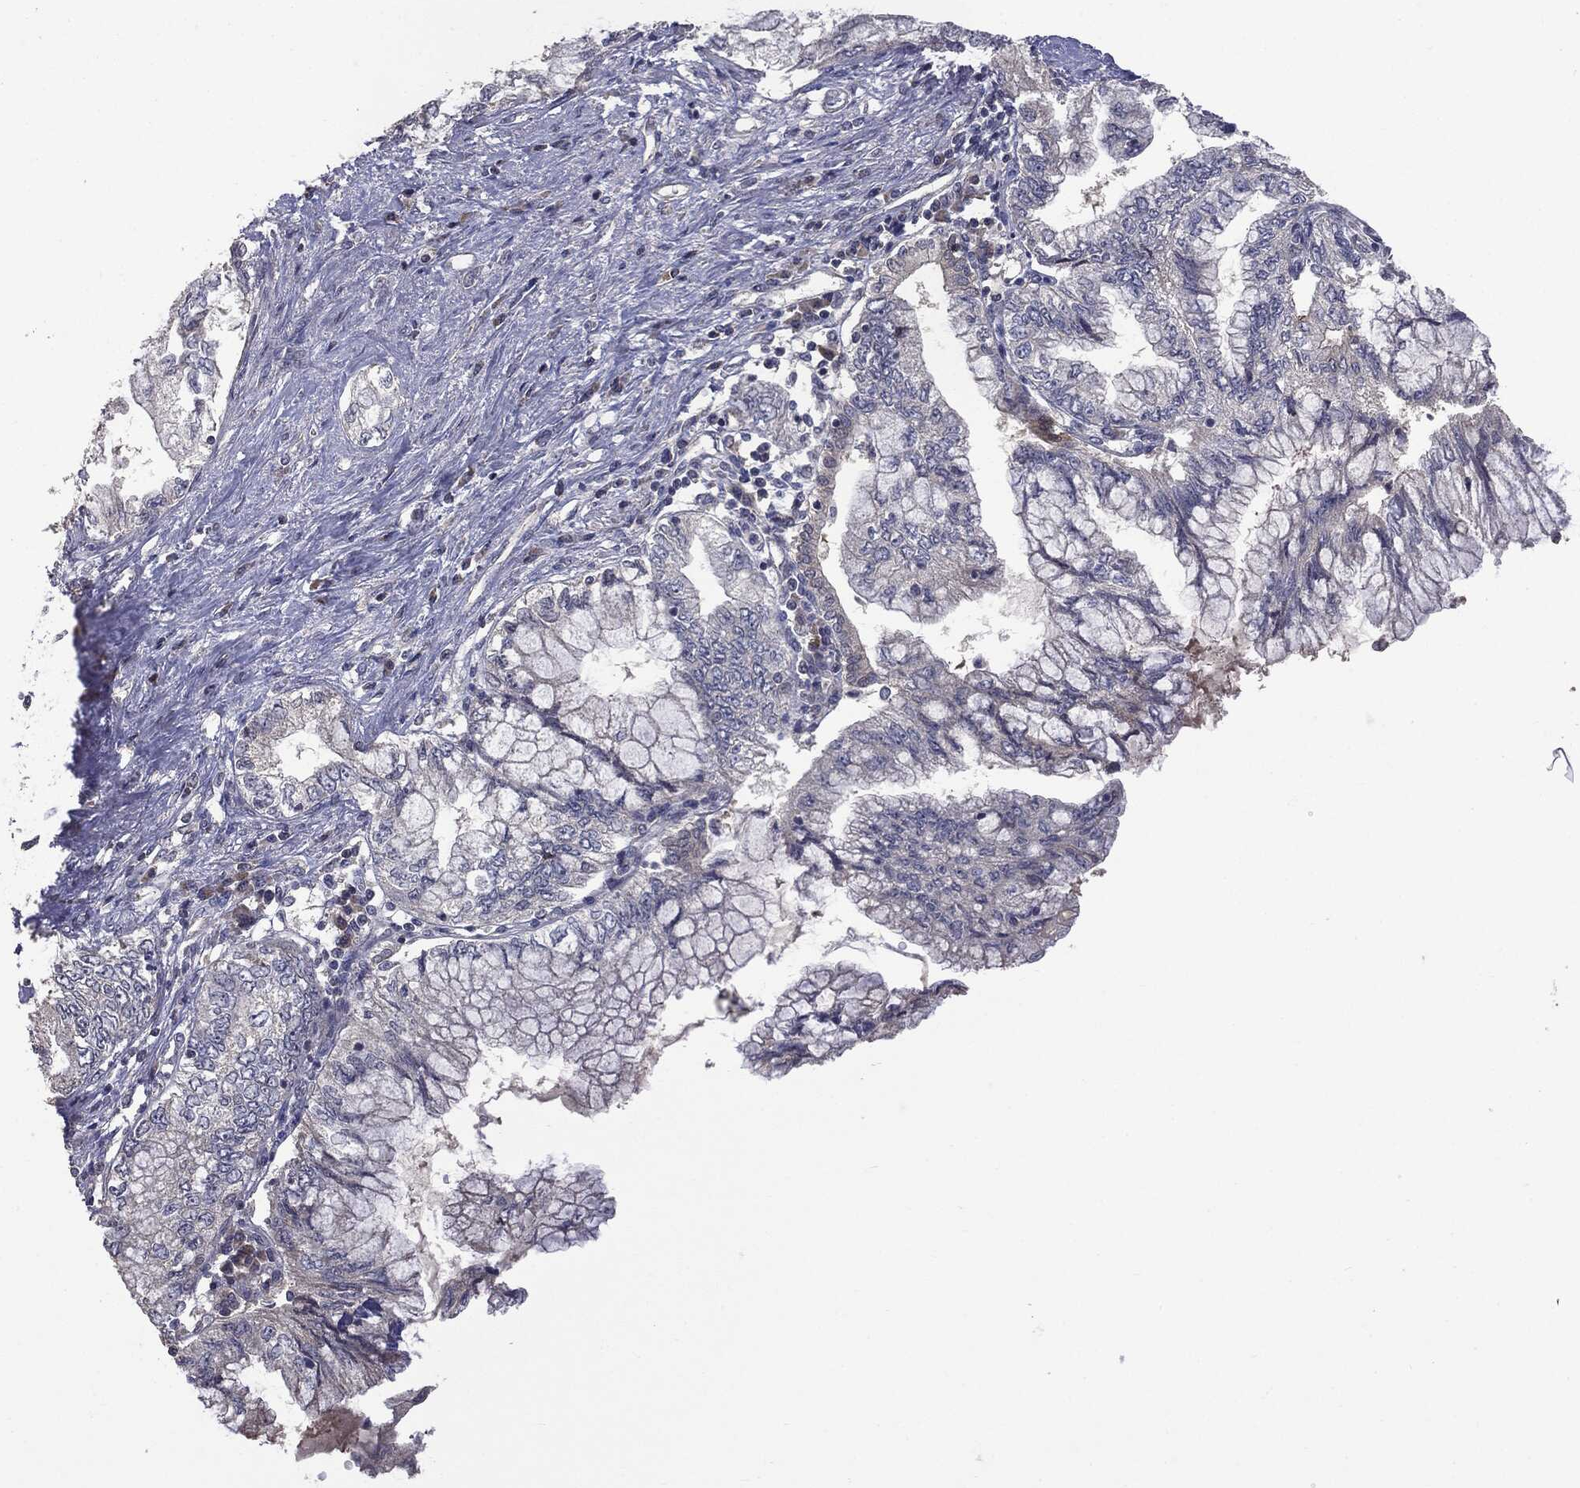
{"staining": {"intensity": "negative", "quantity": "none", "location": "none"}, "tissue": "pancreatic cancer", "cell_type": "Tumor cells", "image_type": "cancer", "snomed": [{"axis": "morphology", "description": "Adenocarcinoma, NOS"}, {"axis": "topography", "description": "Pancreas"}], "caption": "A photomicrograph of human adenocarcinoma (pancreatic) is negative for staining in tumor cells.", "gene": "MTOR", "patient": {"sex": "female", "age": 73}}